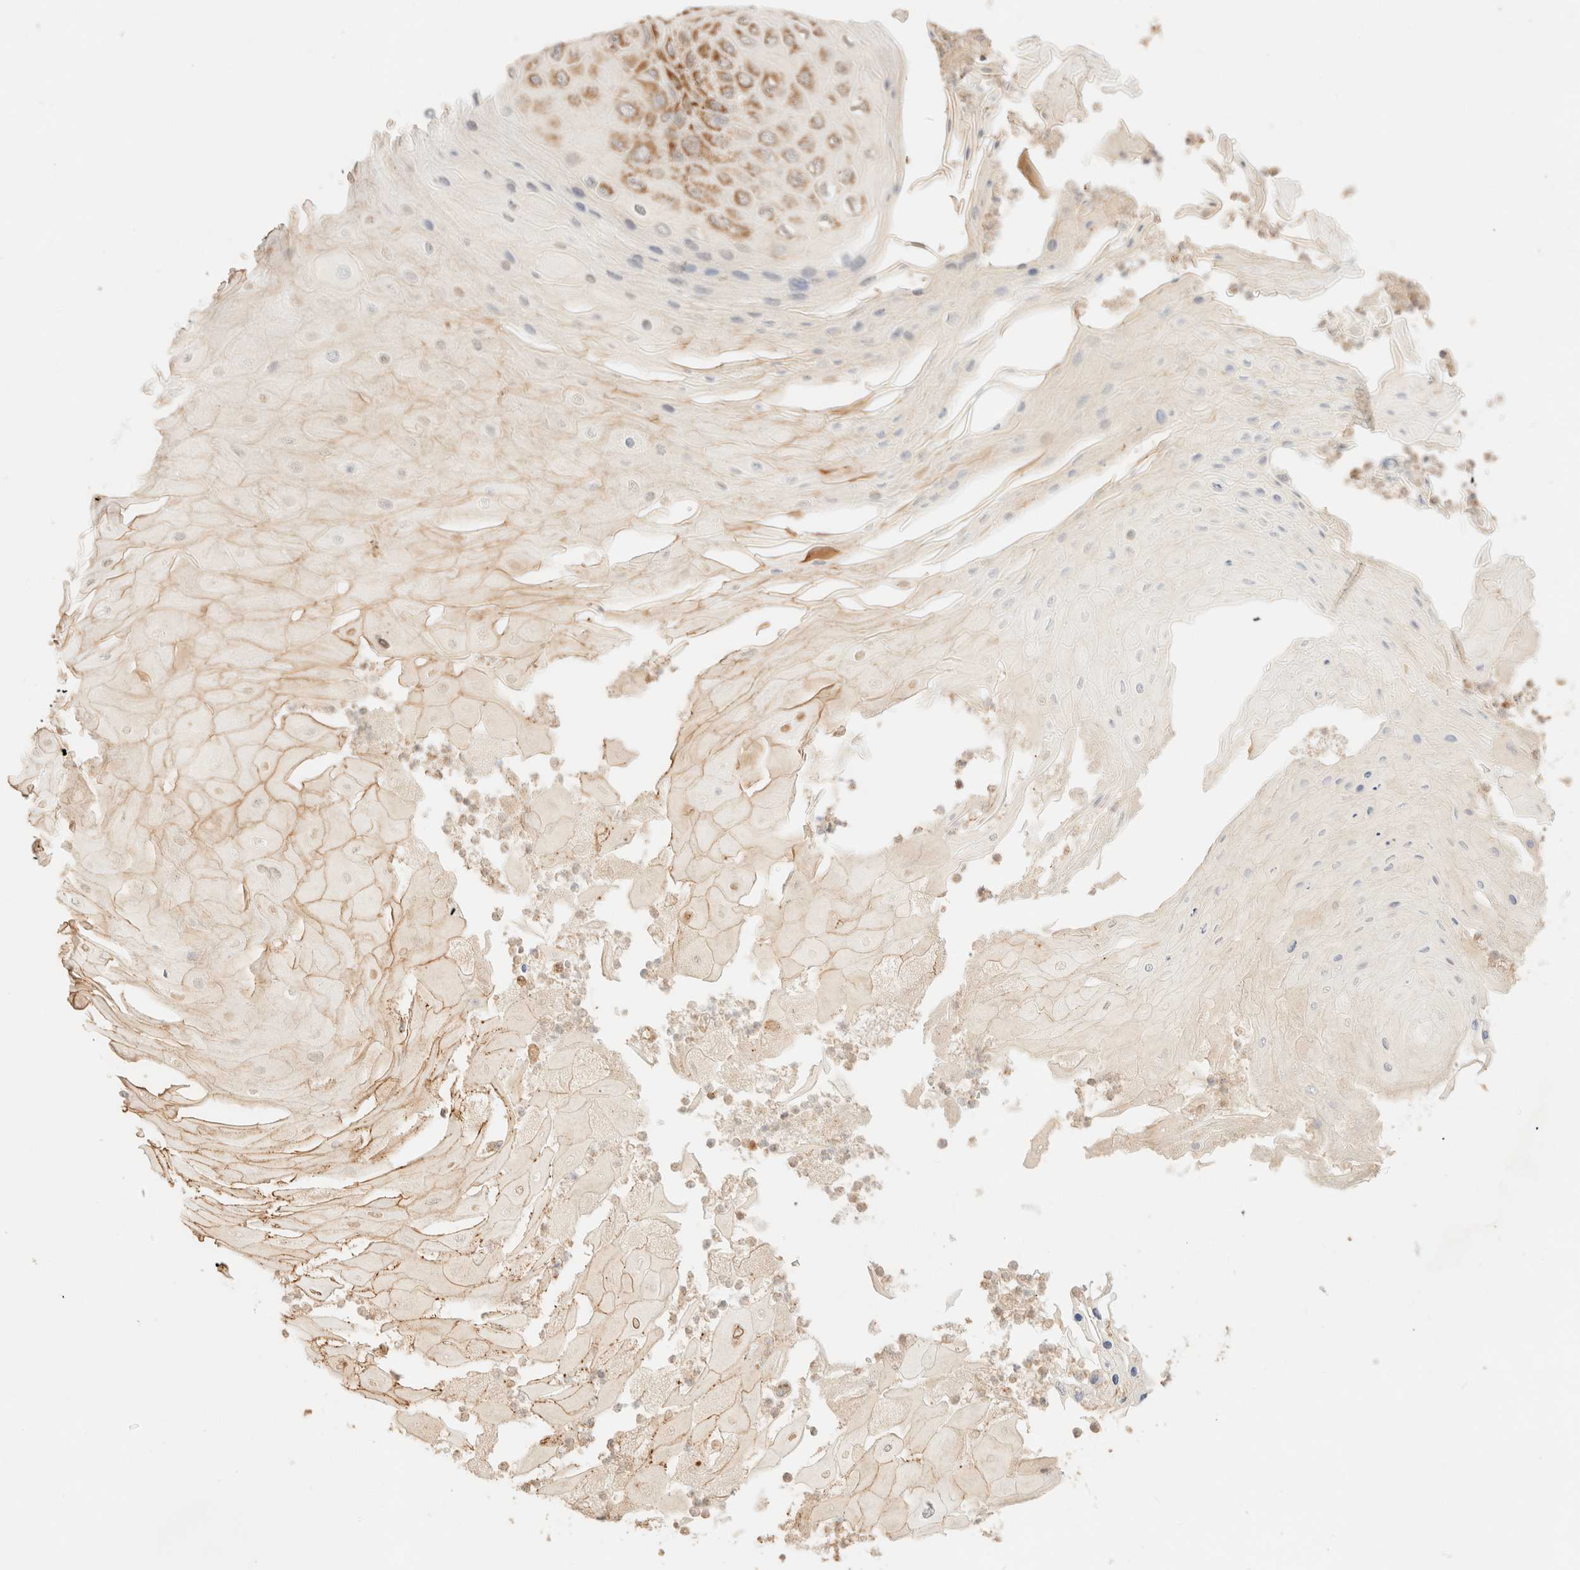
{"staining": {"intensity": "moderate", "quantity": "25%-75%", "location": "cytoplasmic/membranous"}, "tissue": "skin cancer", "cell_type": "Tumor cells", "image_type": "cancer", "snomed": [{"axis": "morphology", "description": "Squamous cell carcinoma, NOS"}, {"axis": "topography", "description": "Skin"}], "caption": "There is medium levels of moderate cytoplasmic/membranous positivity in tumor cells of squamous cell carcinoma (skin), as demonstrated by immunohistochemical staining (brown color).", "gene": "TACO1", "patient": {"sex": "female", "age": 88}}